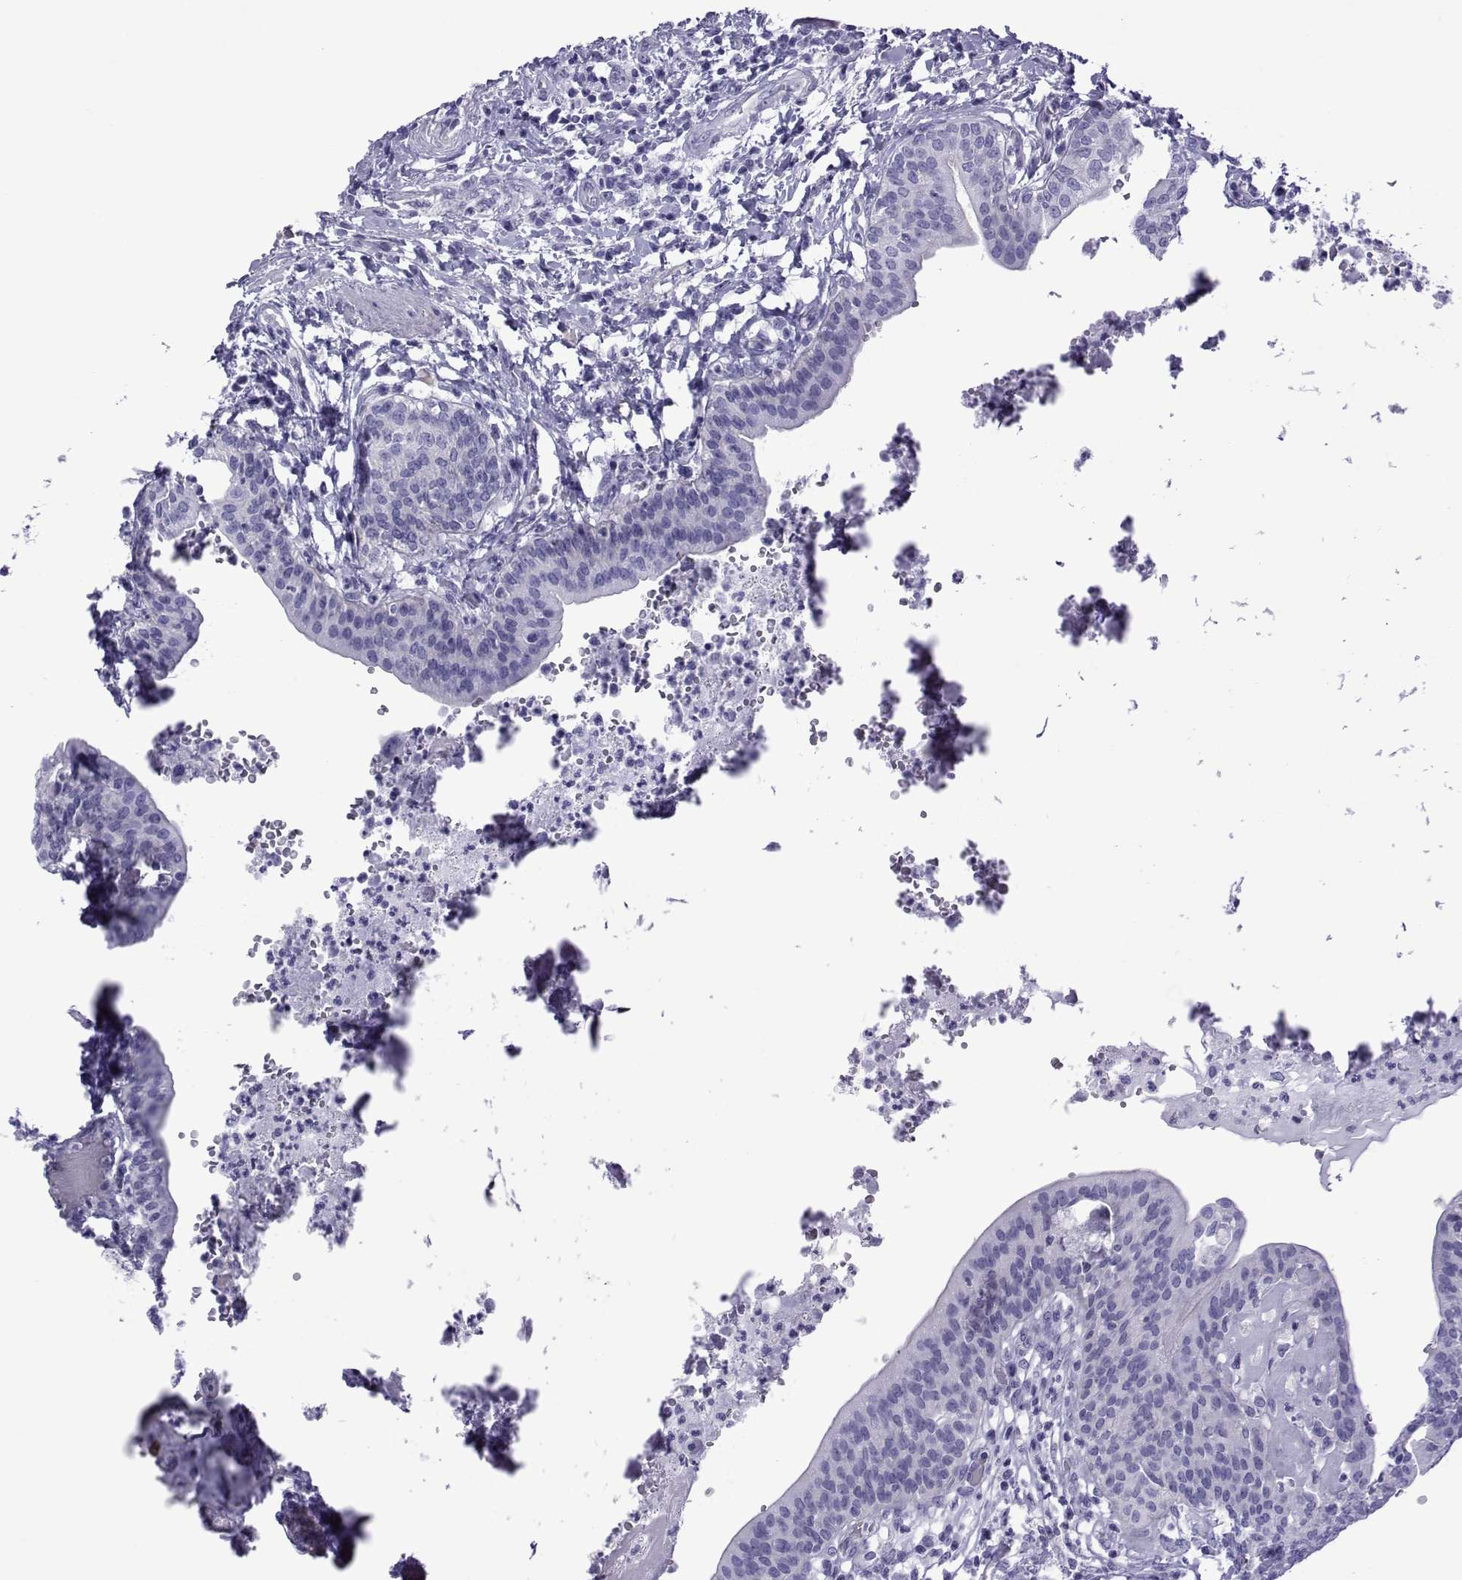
{"staining": {"intensity": "negative", "quantity": "none", "location": "none"}, "tissue": "urinary bladder", "cell_type": "Urothelial cells", "image_type": "normal", "snomed": [{"axis": "morphology", "description": "Normal tissue, NOS"}, {"axis": "topography", "description": "Urinary bladder"}], "caption": "IHC of benign human urinary bladder demonstrates no expression in urothelial cells. (DAB immunohistochemistry (IHC), high magnification).", "gene": "SPANXA1", "patient": {"sex": "male", "age": 66}}